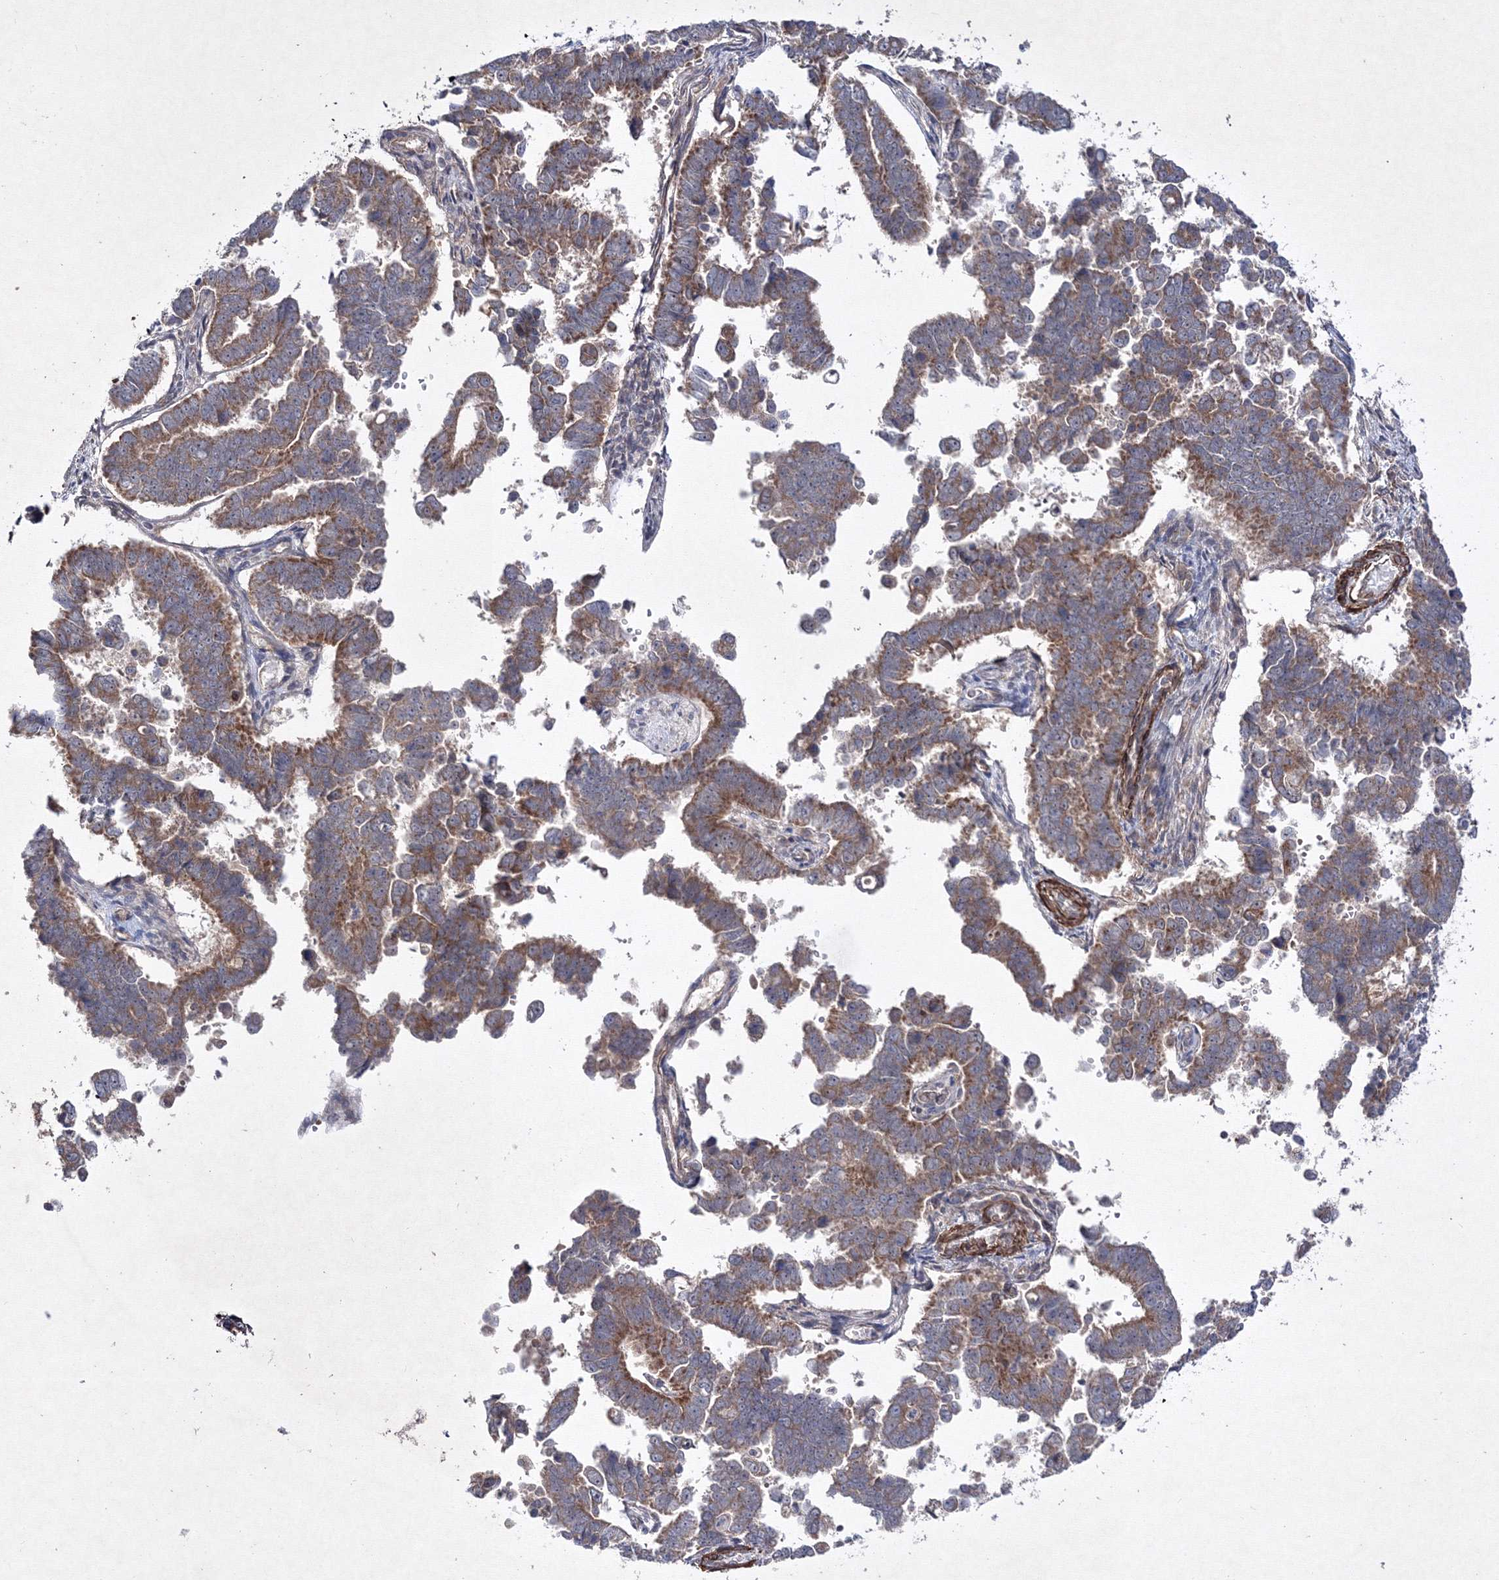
{"staining": {"intensity": "moderate", "quantity": ">75%", "location": "cytoplasmic/membranous"}, "tissue": "endometrial cancer", "cell_type": "Tumor cells", "image_type": "cancer", "snomed": [{"axis": "morphology", "description": "Adenocarcinoma, NOS"}, {"axis": "topography", "description": "Endometrium"}], "caption": "Immunohistochemical staining of adenocarcinoma (endometrial) shows medium levels of moderate cytoplasmic/membranous protein staining in about >75% of tumor cells. (IHC, brightfield microscopy, high magnification).", "gene": "GFM1", "patient": {"sex": "female", "age": 75}}